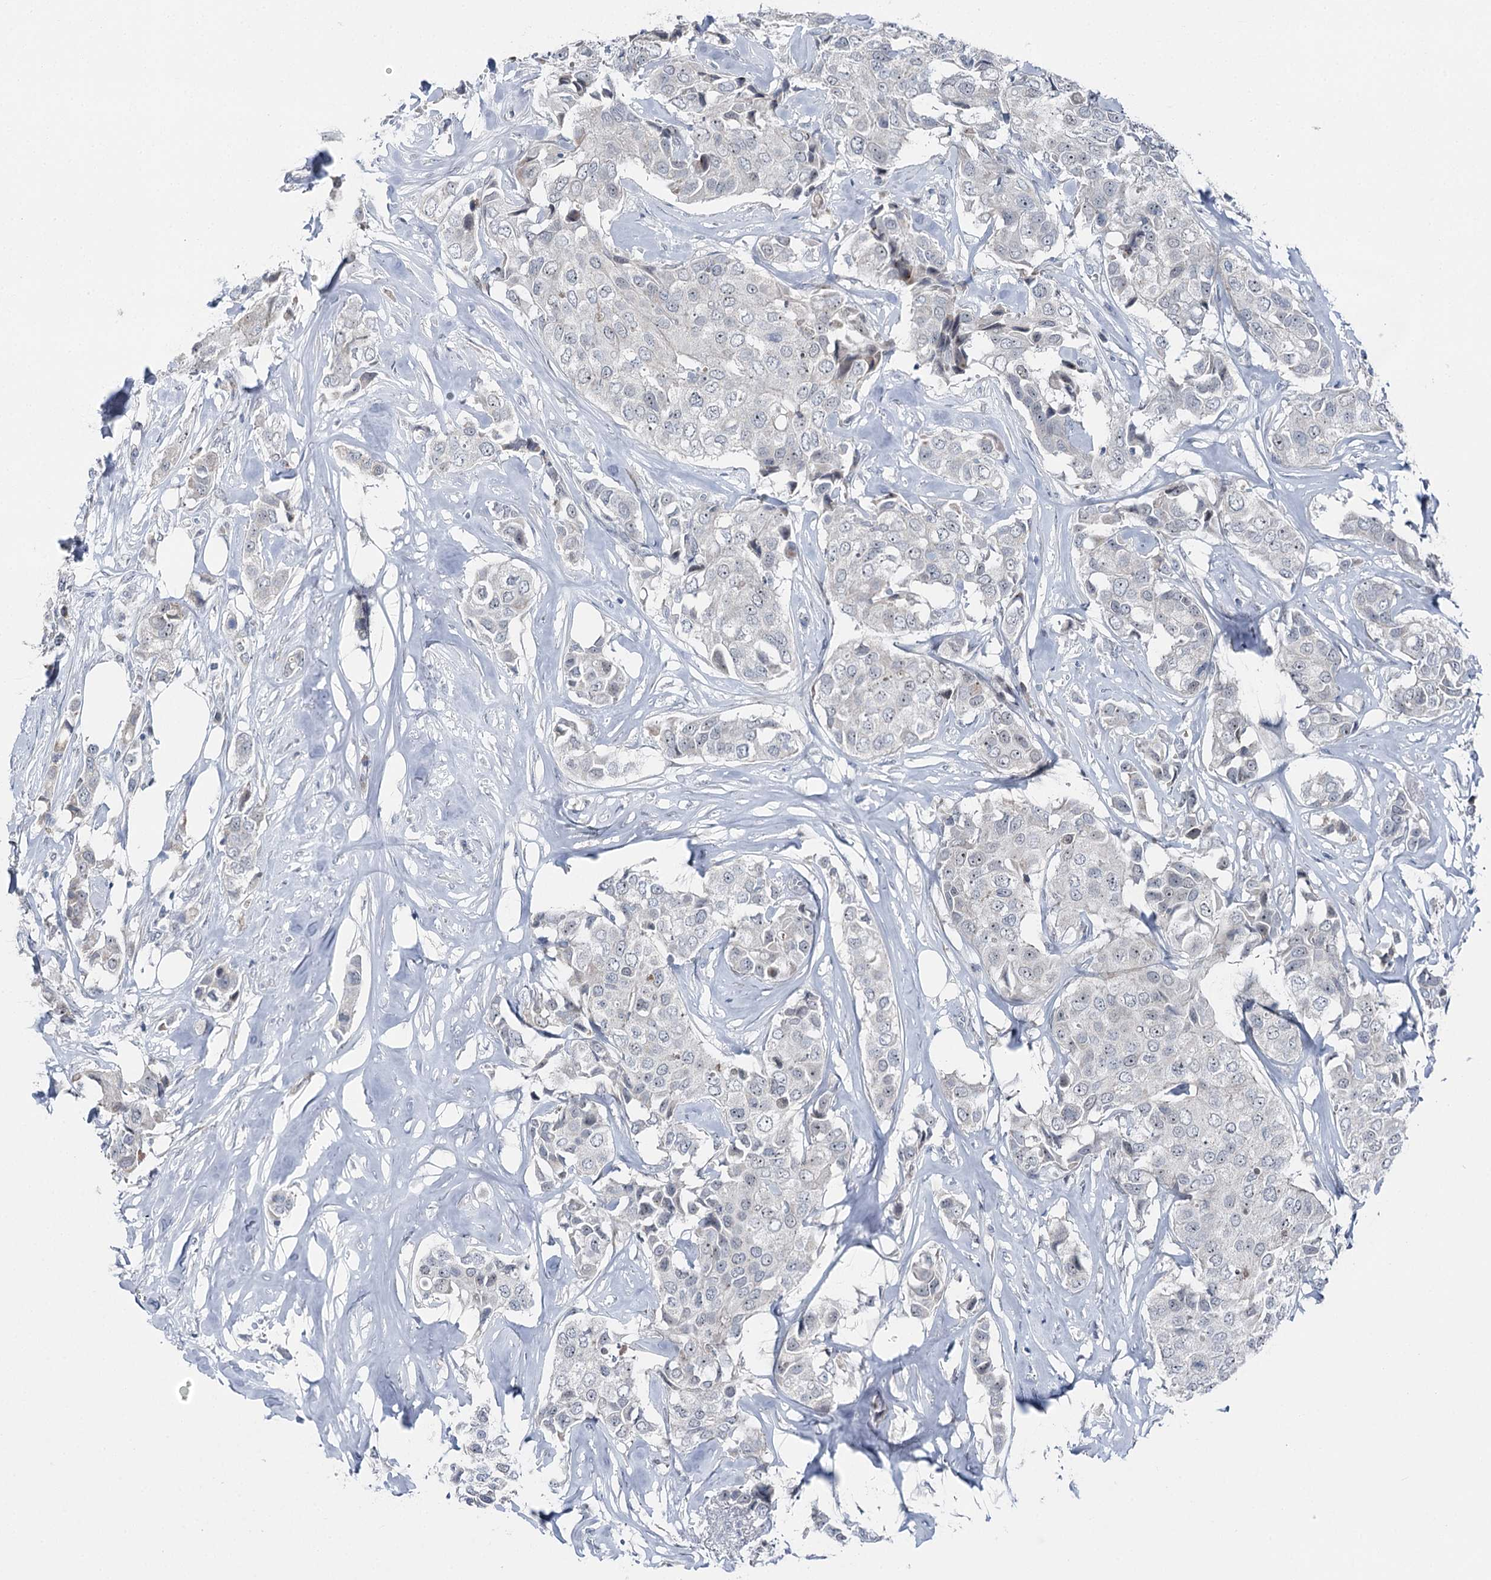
{"staining": {"intensity": "negative", "quantity": "none", "location": "none"}, "tissue": "breast cancer", "cell_type": "Tumor cells", "image_type": "cancer", "snomed": [{"axis": "morphology", "description": "Duct carcinoma"}, {"axis": "topography", "description": "Breast"}], "caption": "DAB immunohistochemical staining of human breast intraductal carcinoma shows no significant staining in tumor cells.", "gene": "STEEP1", "patient": {"sex": "female", "age": 80}}